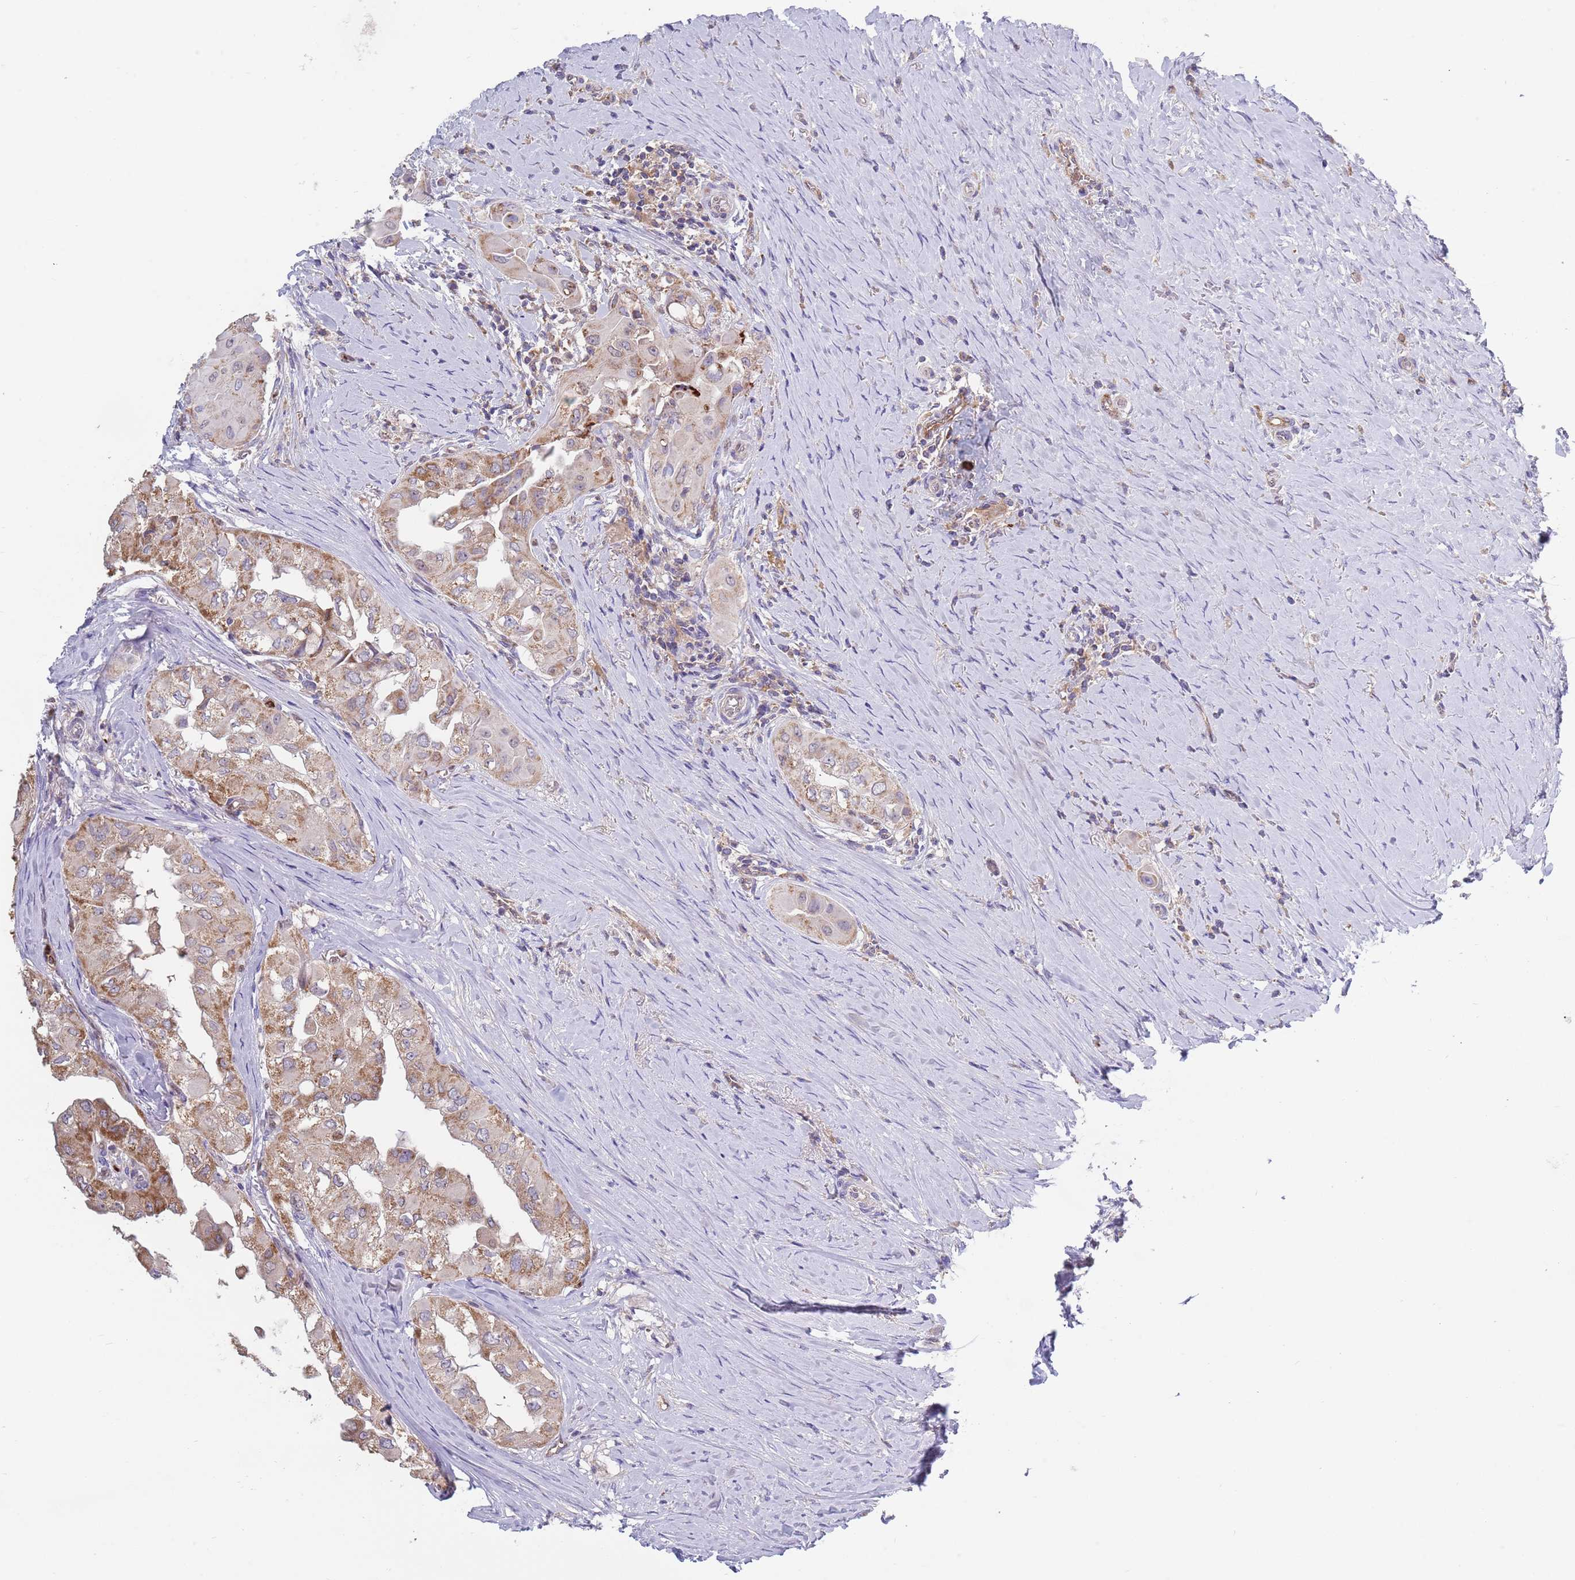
{"staining": {"intensity": "moderate", "quantity": "25%-75%", "location": "cytoplasmic/membranous"}, "tissue": "thyroid cancer", "cell_type": "Tumor cells", "image_type": "cancer", "snomed": [{"axis": "morphology", "description": "Papillary adenocarcinoma, NOS"}, {"axis": "topography", "description": "Thyroid gland"}], "caption": "Immunohistochemistry (IHC) micrograph of papillary adenocarcinoma (thyroid) stained for a protein (brown), which shows medium levels of moderate cytoplasmic/membranous positivity in about 25%-75% of tumor cells.", "gene": "DDT", "patient": {"sex": "female", "age": 59}}